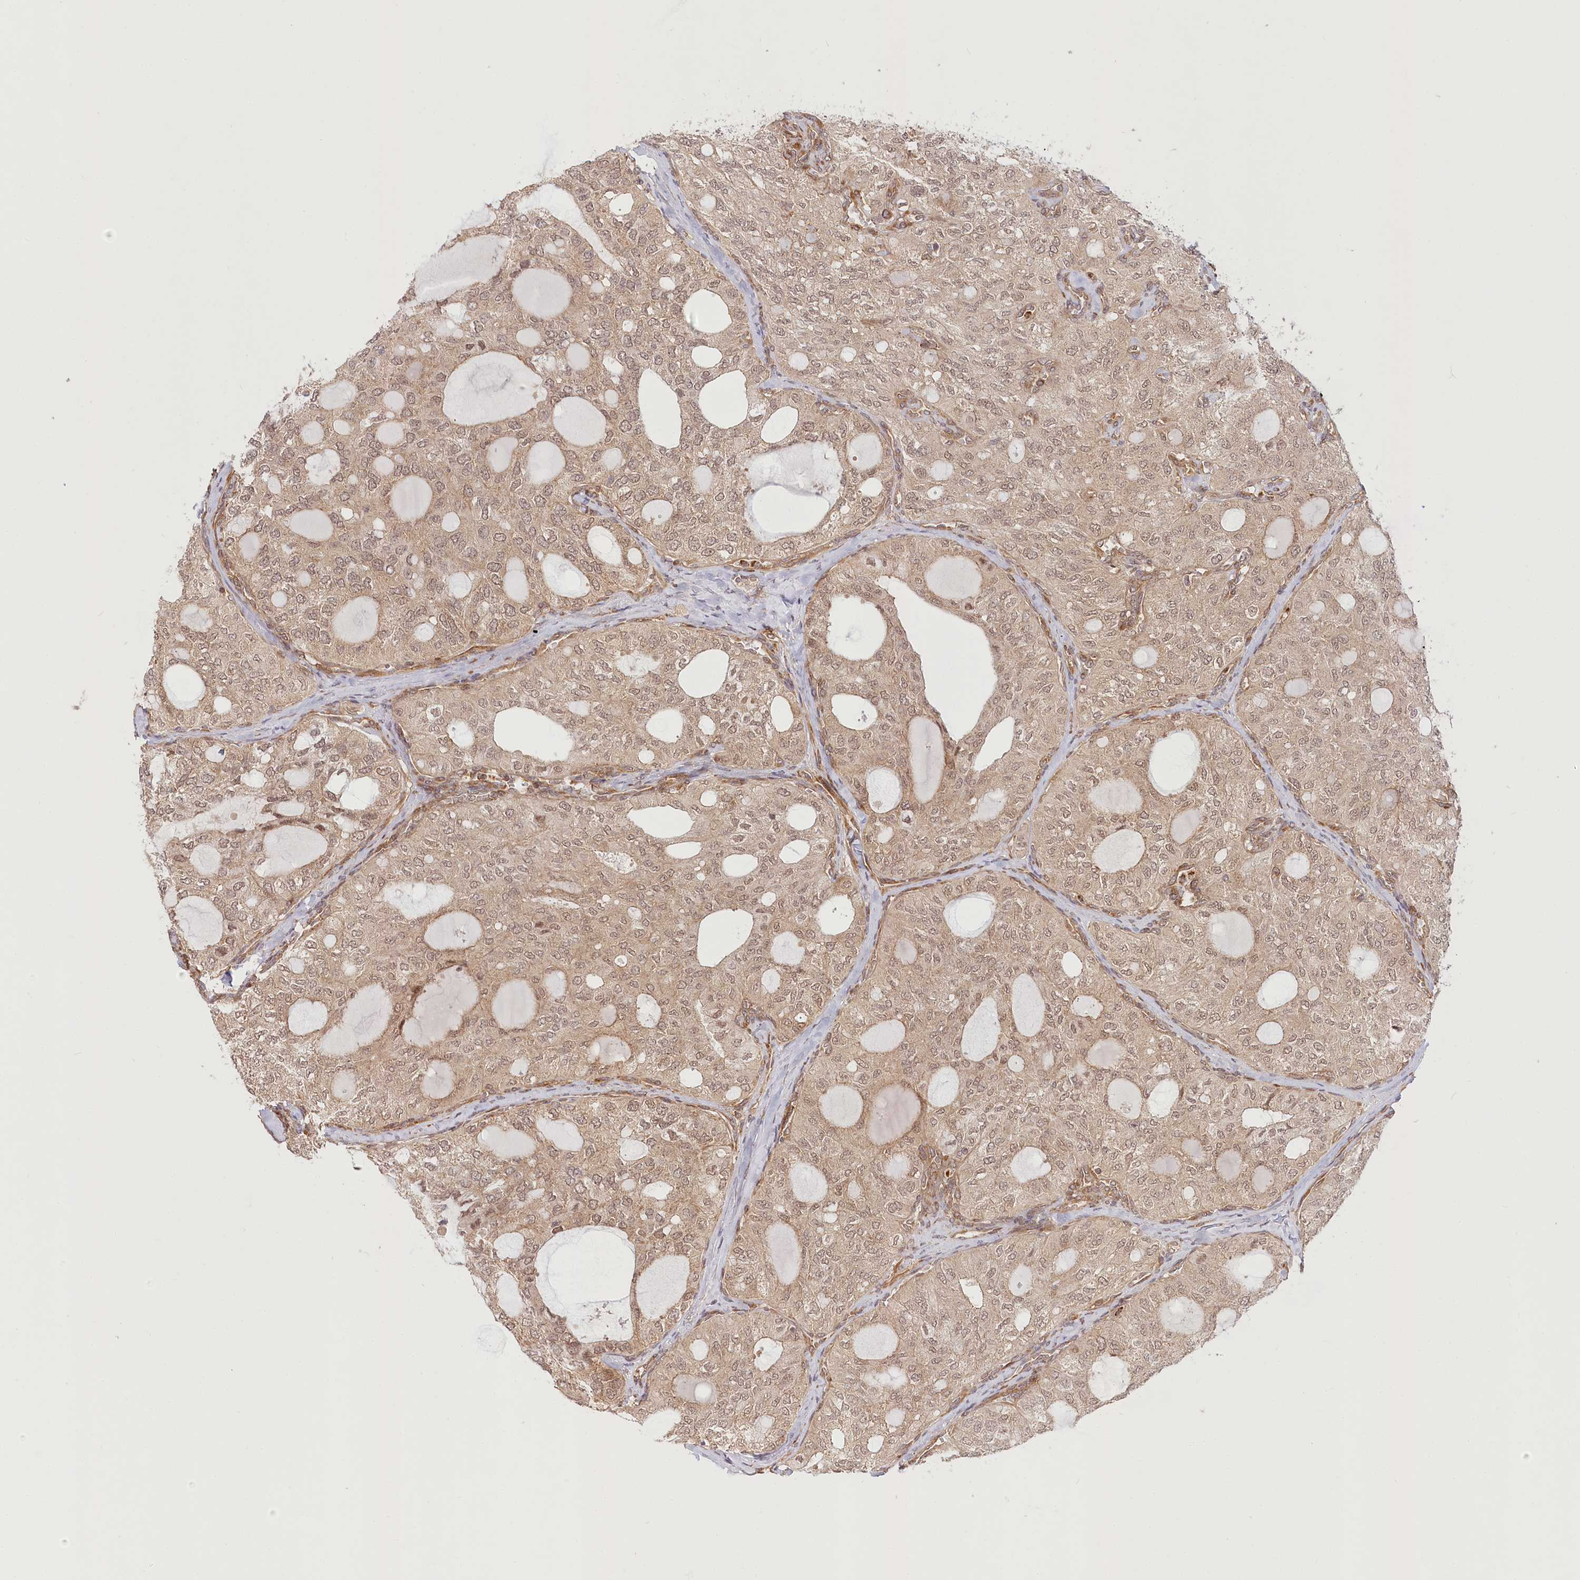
{"staining": {"intensity": "weak", "quantity": ">75%", "location": "nuclear"}, "tissue": "thyroid cancer", "cell_type": "Tumor cells", "image_type": "cancer", "snomed": [{"axis": "morphology", "description": "Follicular adenoma carcinoma, NOS"}, {"axis": "topography", "description": "Thyroid gland"}], "caption": "Immunohistochemical staining of follicular adenoma carcinoma (thyroid) reveals weak nuclear protein positivity in approximately >75% of tumor cells.", "gene": "CEP70", "patient": {"sex": "male", "age": 75}}